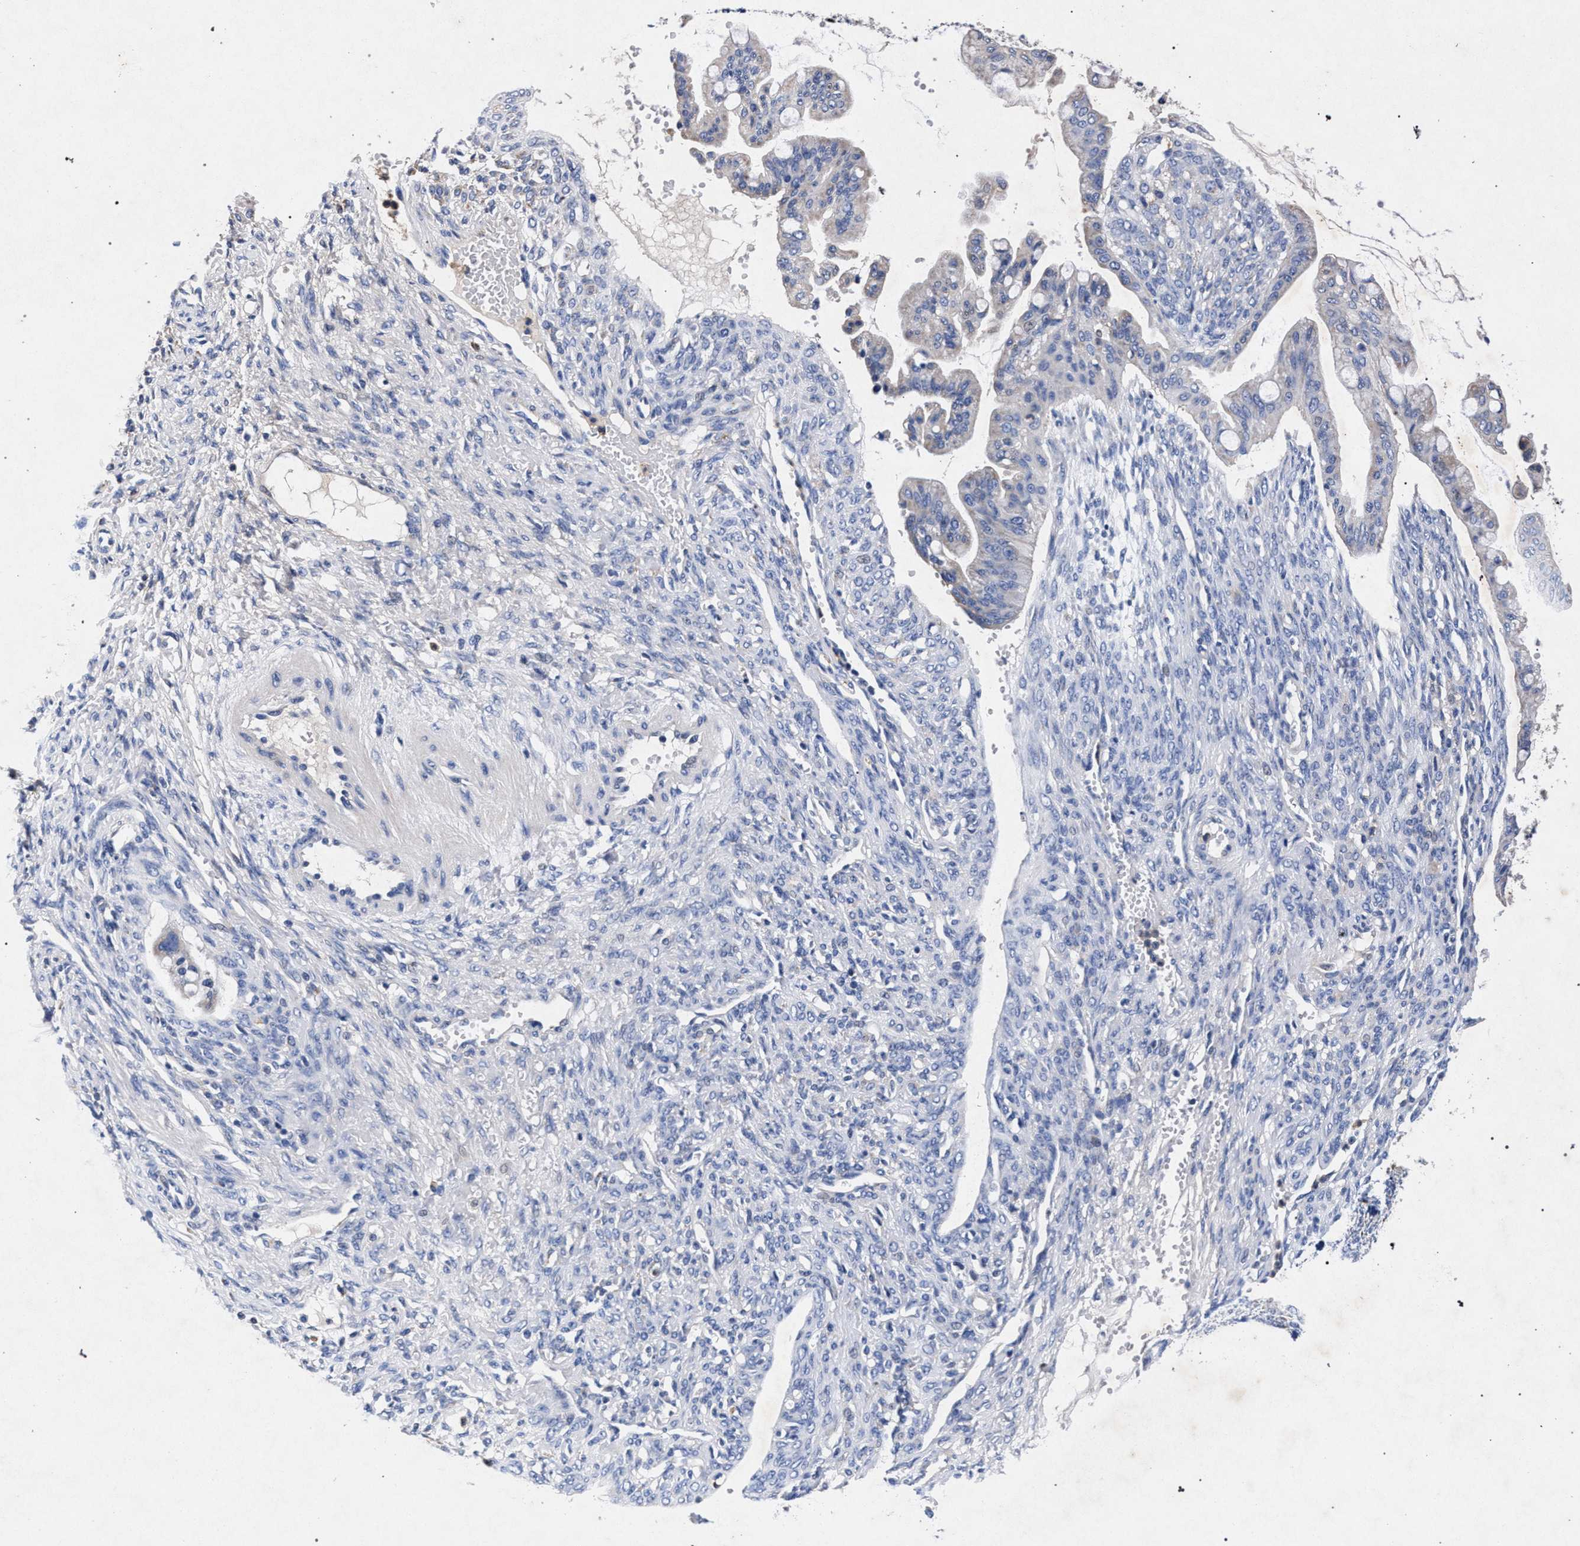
{"staining": {"intensity": "weak", "quantity": "25%-75%", "location": "cytoplasmic/membranous"}, "tissue": "ovarian cancer", "cell_type": "Tumor cells", "image_type": "cancer", "snomed": [{"axis": "morphology", "description": "Cystadenocarcinoma, mucinous, NOS"}, {"axis": "topography", "description": "Ovary"}], "caption": "Immunohistochemical staining of human ovarian mucinous cystadenocarcinoma shows low levels of weak cytoplasmic/membranous expression in approximately 25%-75% of tumor cells.", "gene": "HSD17B14", "patient": {"sex": "female", "age": 73}}